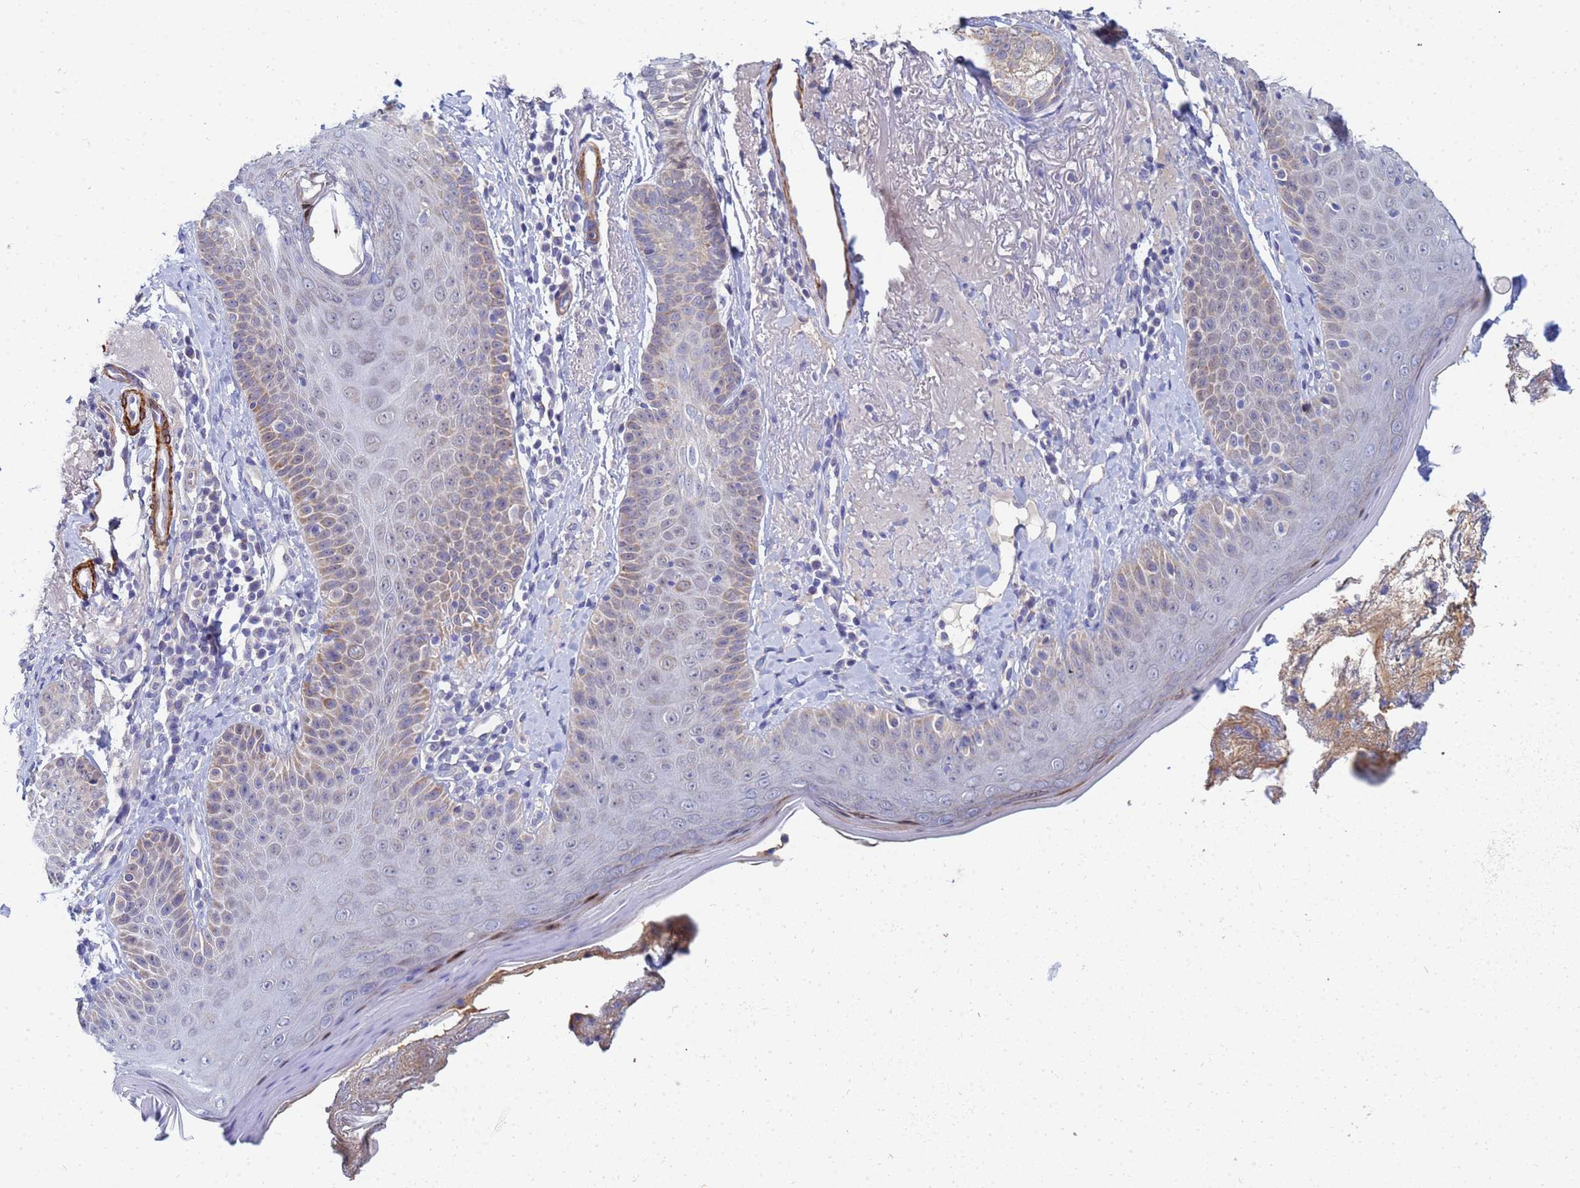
{"staining": {"intensity": "negative", "quantity": "none", "location": "none"}, "tissue": "skin", "cell_type": "Fibroblasts", "image_type": "normal", "snomed": [{"axis": "morphology", "description": "Normal tissue, NOS"}, {"axis": "topography", "description": "Skin"}], "caption": "Skin was stained to show a protein in brown. There is no significant expression in fibroblasts. (DAB immunohistochemistry (IHC) with hematoxylin counter stain).", "gene": "SDR39U1", "patient": {"sex": "male", "age": 57}}